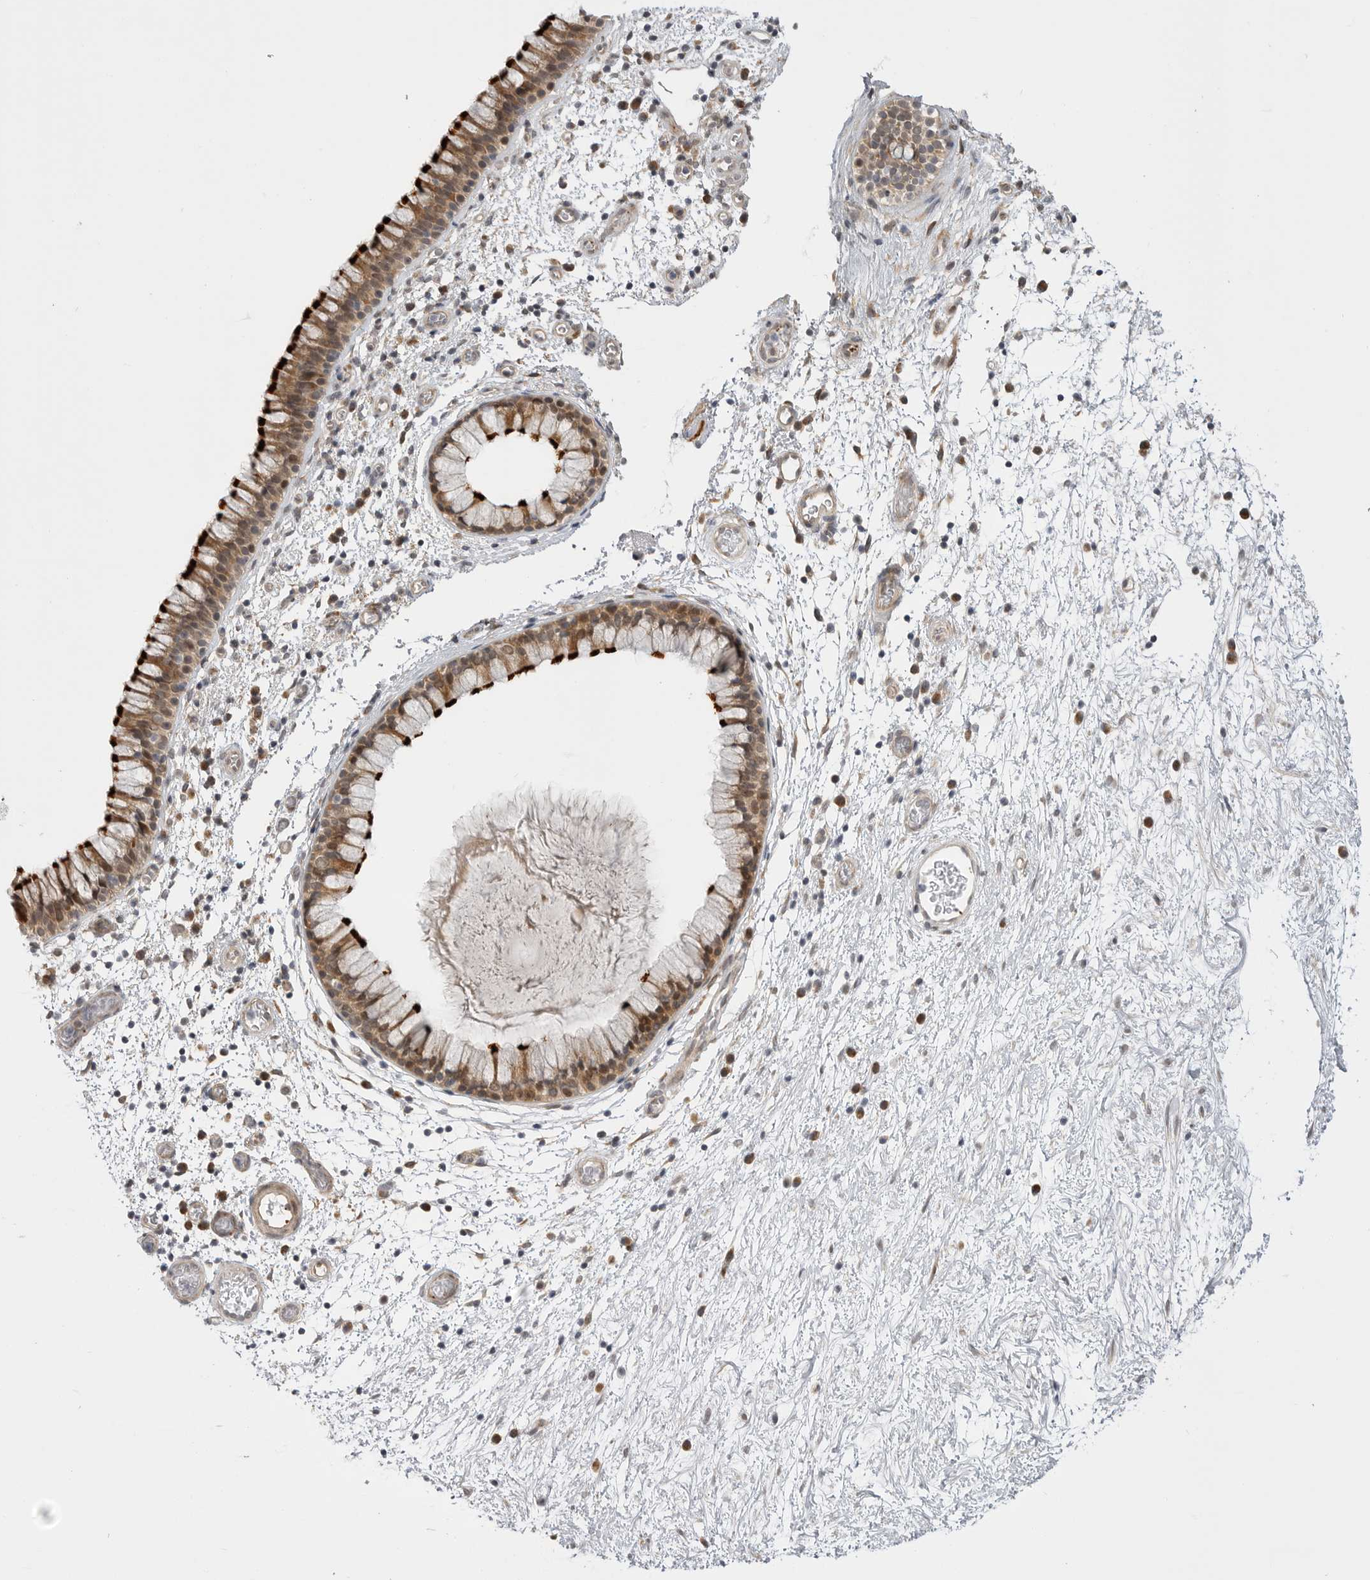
{"staining": {"intensity": "strong", "quantity": ">75%", "location": "cytoplasmic/membranous,nuclear"}, "tissue": "nasopharynx", "cell_type": "Respiratory epithelial cells", "image_type": "normal", "snomed": [{"axis": "morphology", "description": "Normal tissue, NOS"}, {"axis": "morphology", "description": "Inflammation, NOS"}, {"axis": "topography", "description": "Nasopharynx"}], "caption": "Protein expression analysis of benign human nasopharynx reveals strong cytoplasmic/membranous,nuclear positivity in about >75% of respiratory epithelial cells. The staining was performed using DAB, with brown indicating positive protein expression. Nuclei are stained blue with hematoxylin.", "gene": "GGT6", "patient": {"sex": "male", "age": 48}}